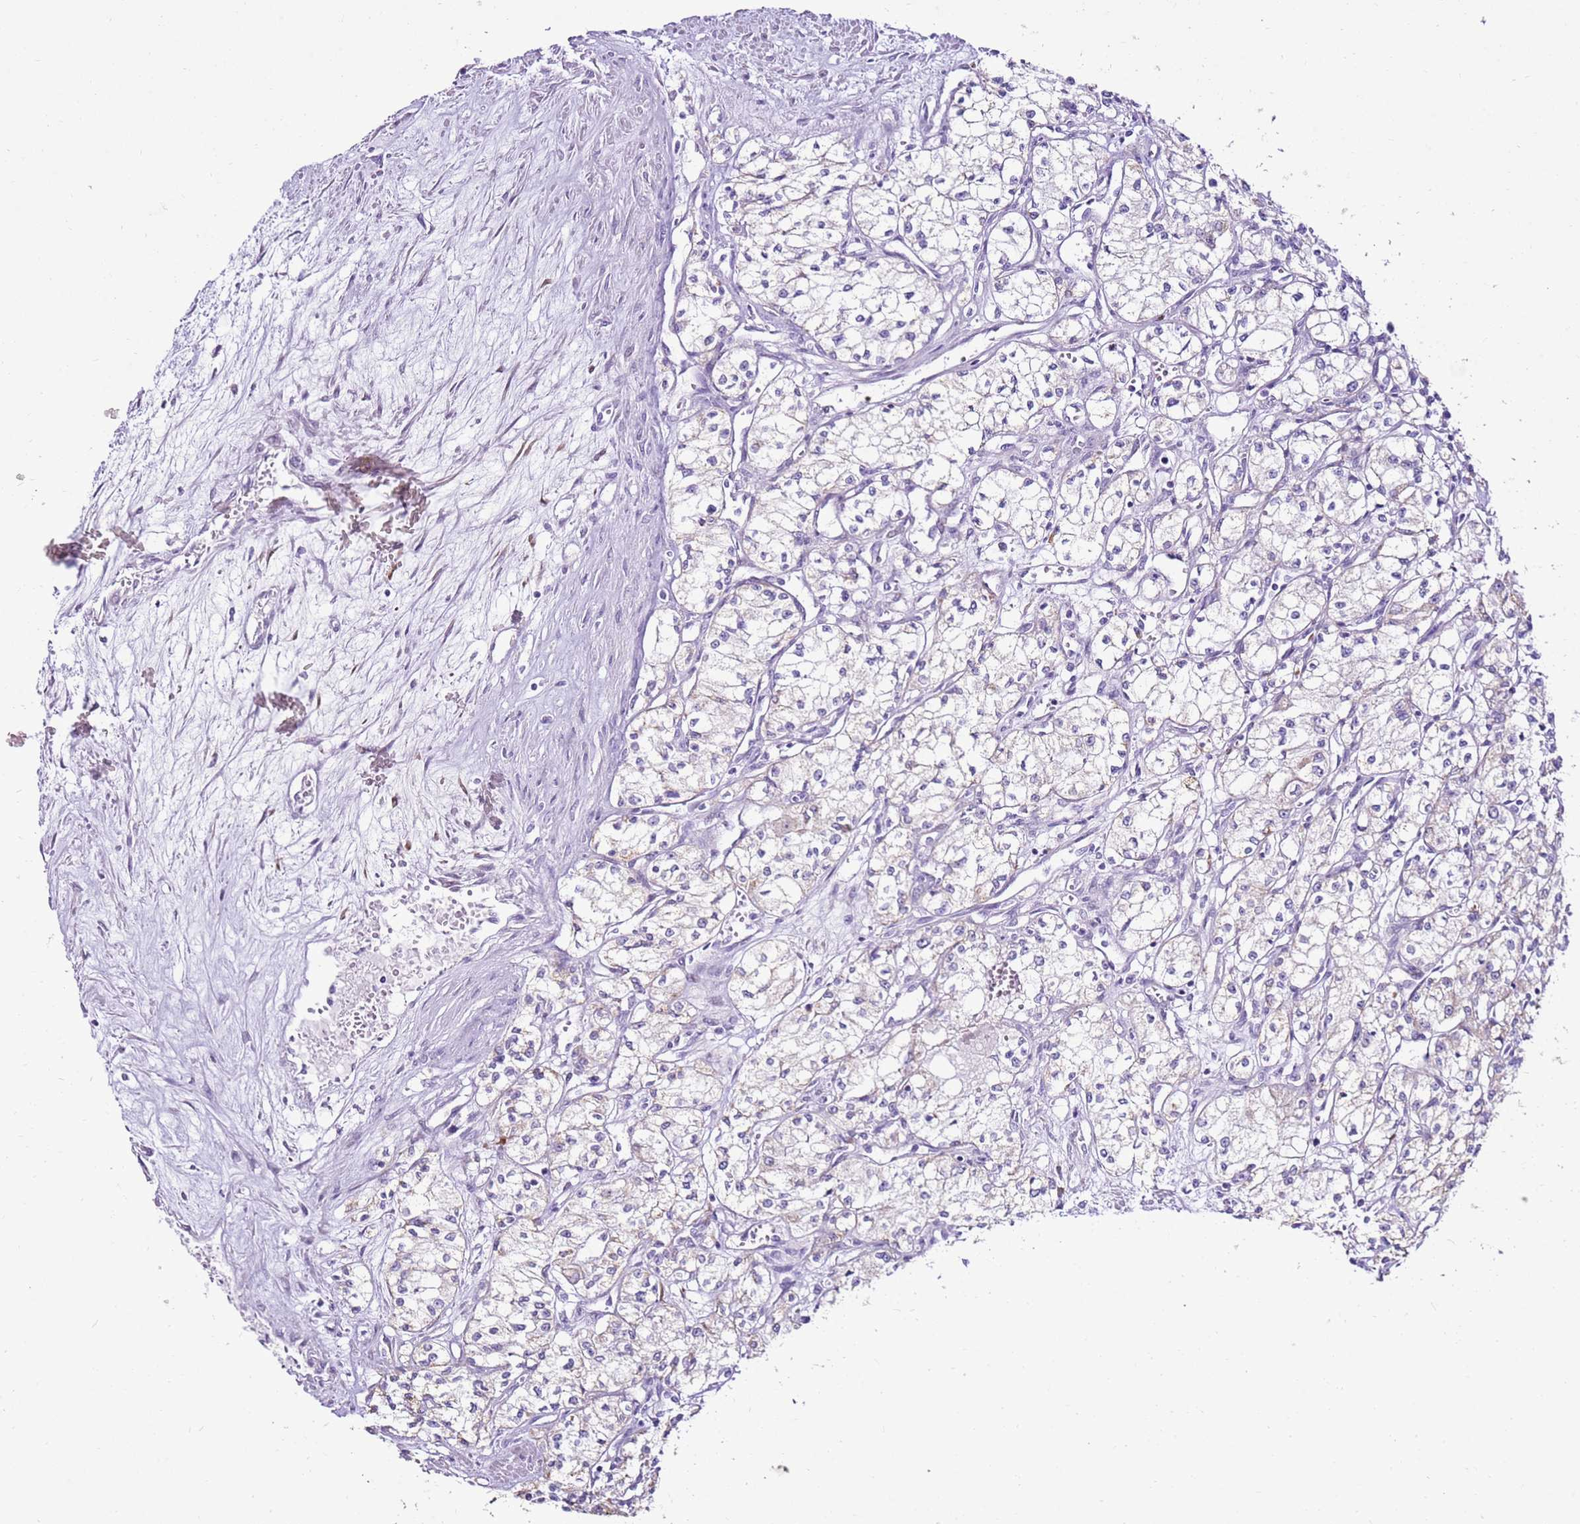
{"staining": {"intensity": "weak", "quantity": "<25%", "location": "cytoplasmic/membranous"}, "tissue": "renal cancer", "cell_type": "Tumor cells", "image_type": "cancer", "snomed": [{"axis": "morphology", "description": "Adenocarcinoma, NOS"}, {"axis": "topography", "description": "Kidney"}], "caption": "Tumor cells are negative for brown protein staining in renal adenocarcinoma. Brightfield microscopy of immunohistochemistry stained with DAB (brown) and hematoxylin (blue), captured at high magnification.", "gene": "SLC38A5", "patient": {"sex": "male", "age": 59}}